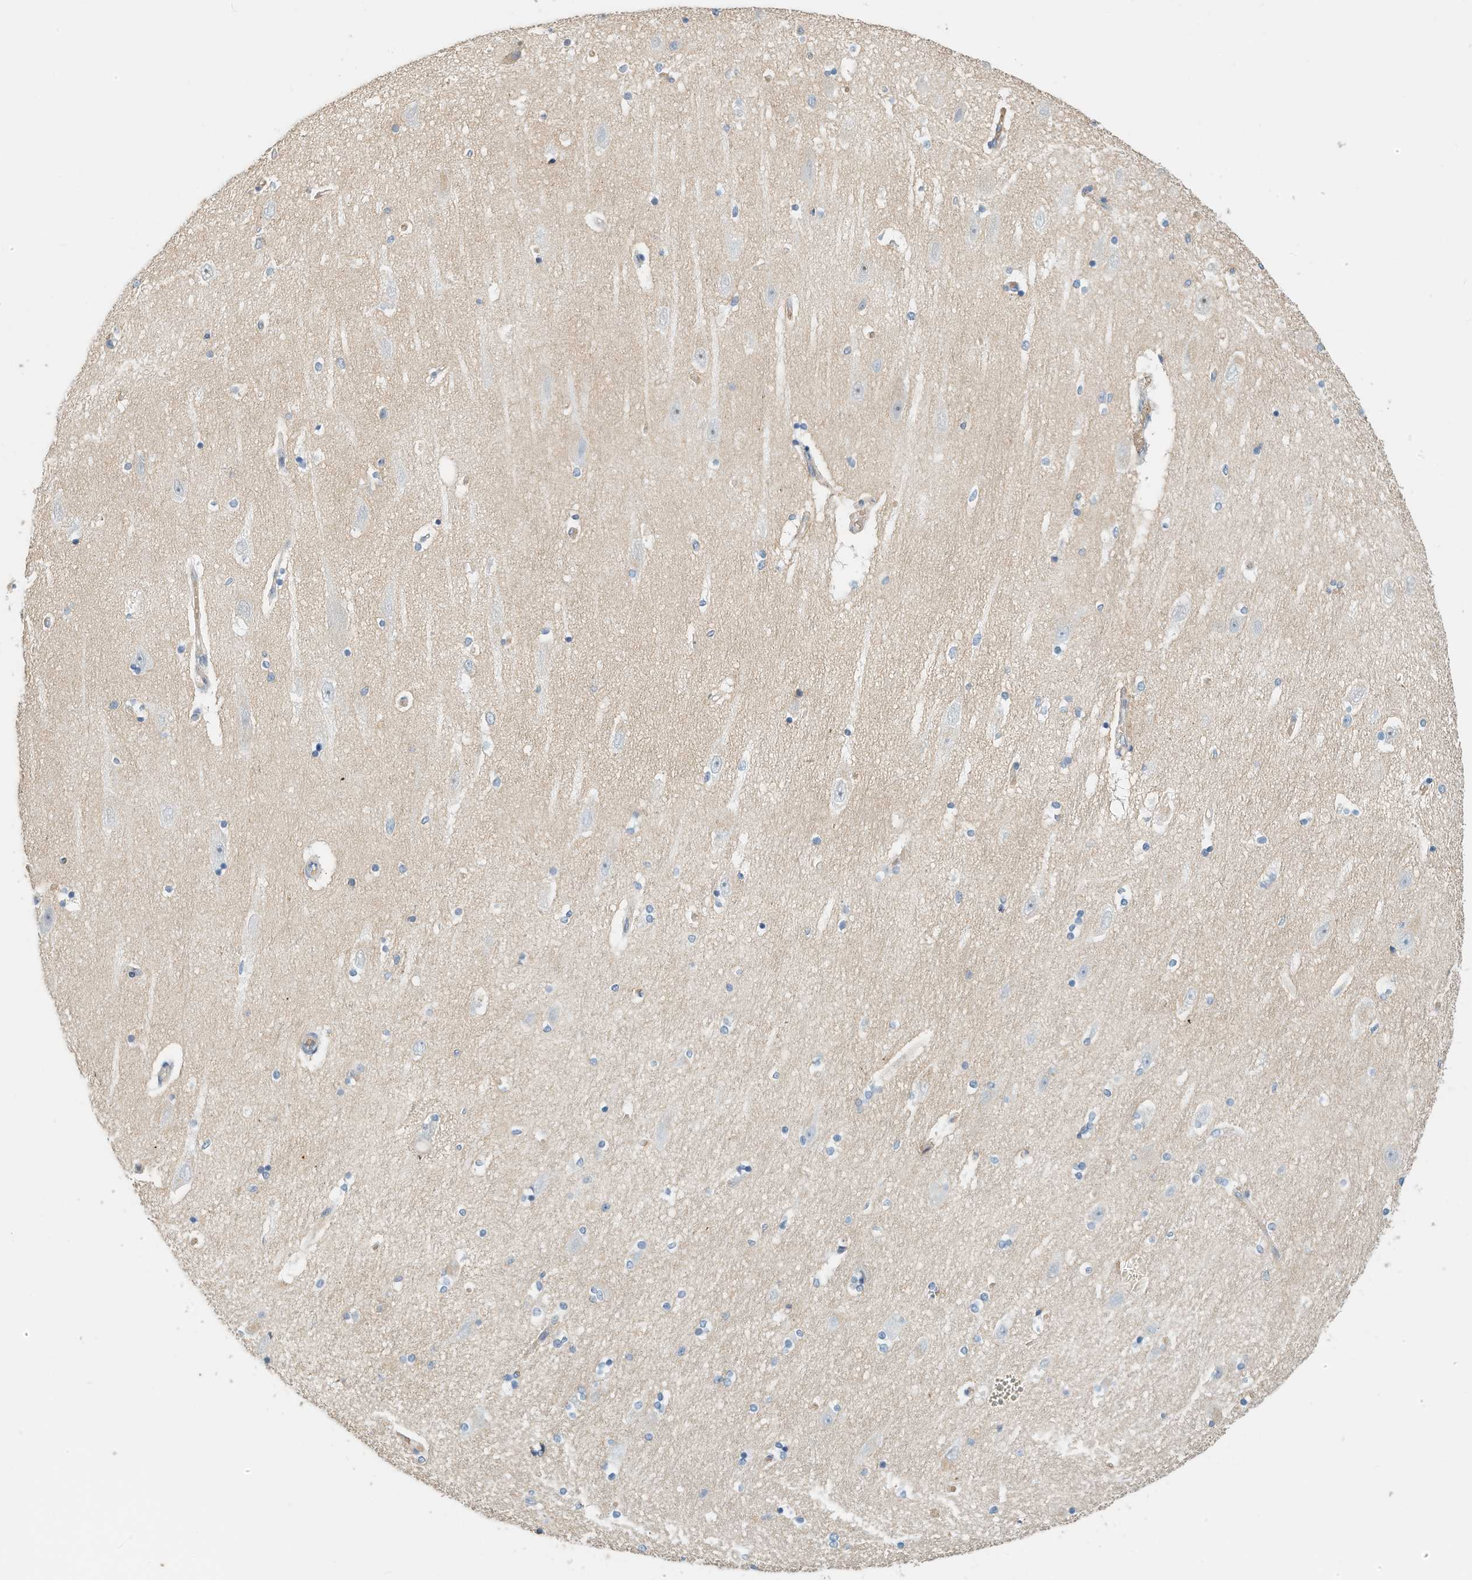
{"staining": {"intensity": "negative", "quantity": "none", "location": "none"}, "tissue": "hippocampus", "cell_type": "Glial cells", "image_type": "normal", "snomed": [{"axis": "morphology", "description": "Normal tissue, NOS"}, {"axis": "topography", "description": "Hippocampus"}], "caption": "An image of hippocampus stained for a protein demonstrates no brown staining in glial cells. The staining is performed using DAB (3,3'-diaminobenzidine) brown chromogen with nuclei counter-stained in using hematoxylin.", "gene": "RCAN3", "patient": {"sex": "female", "age": 54}}